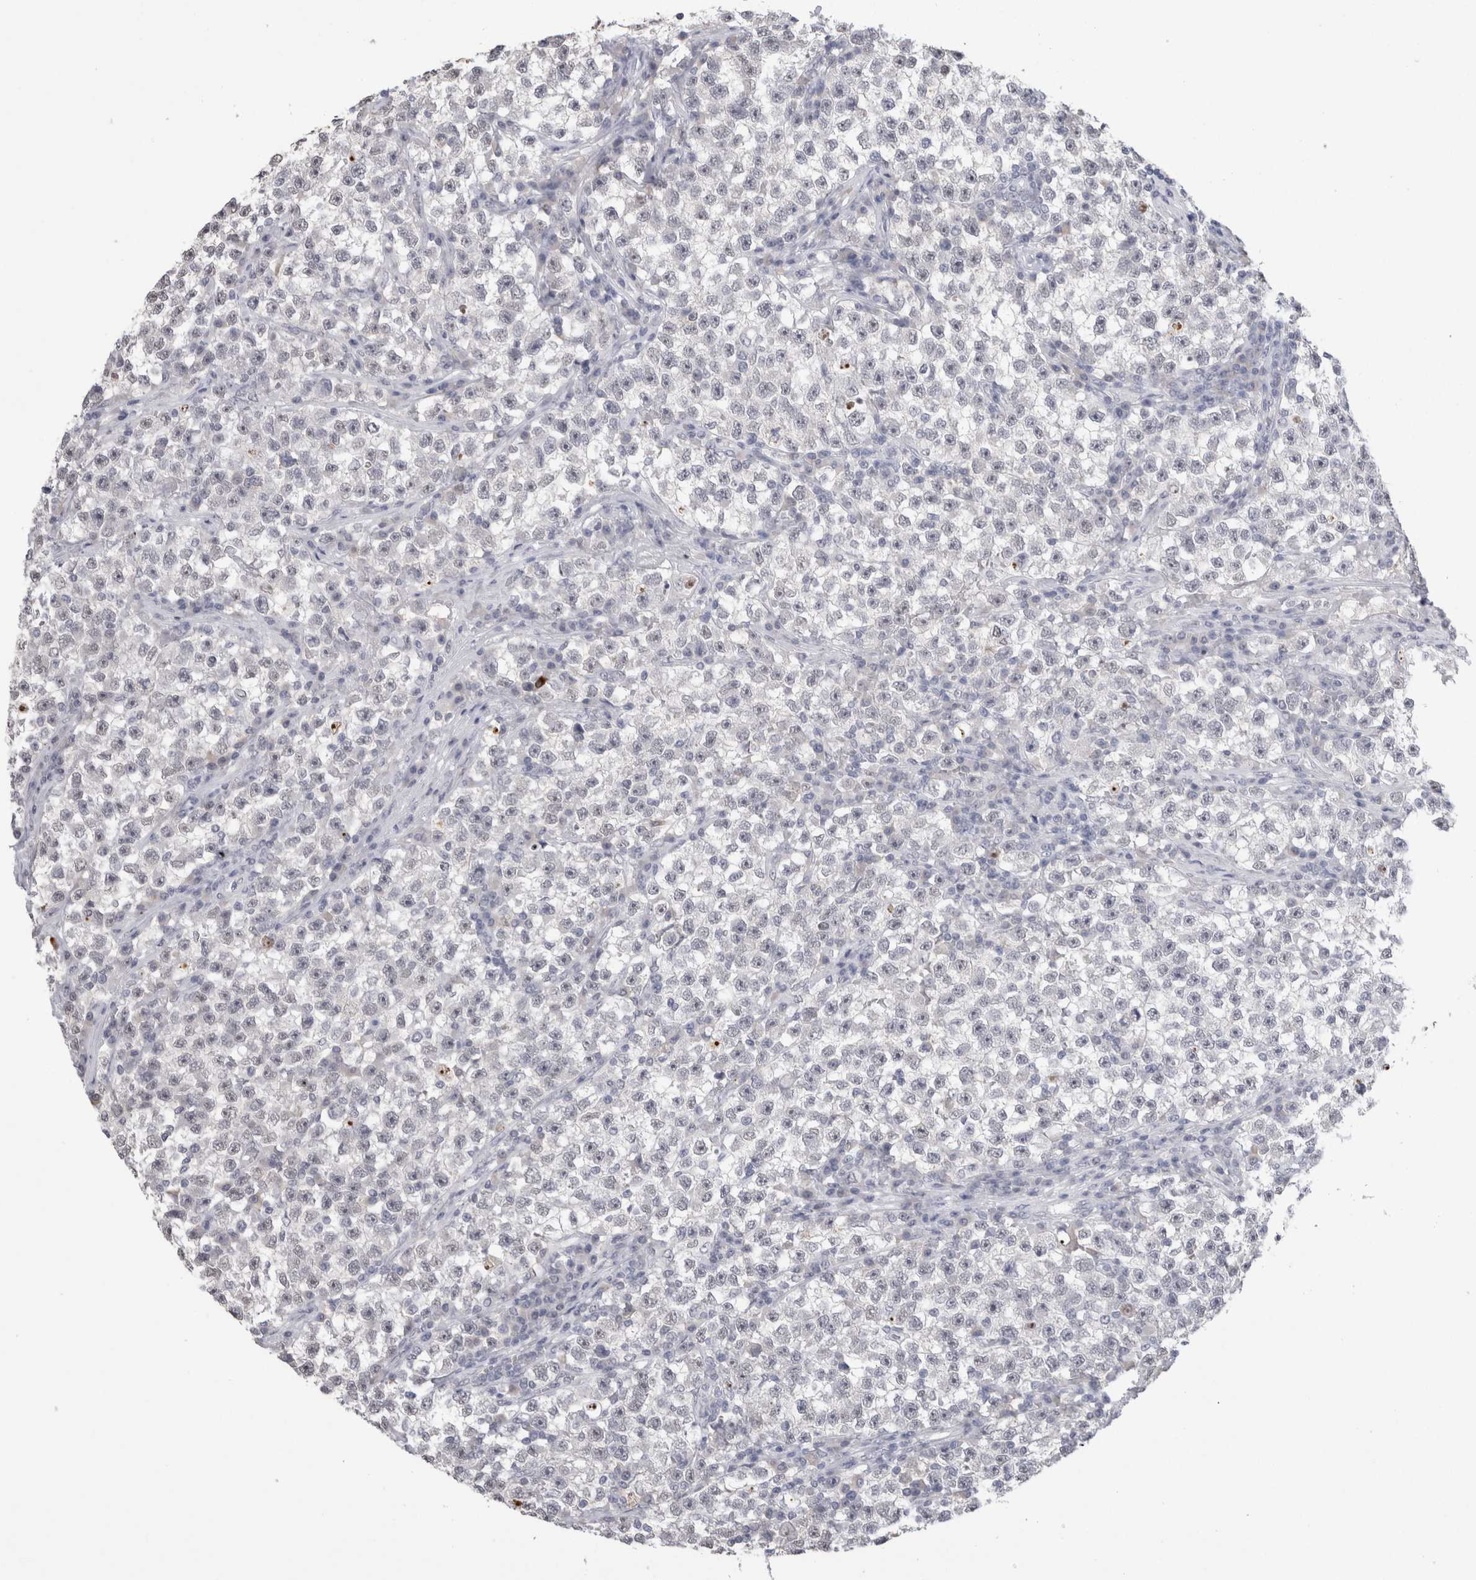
{"staining": {"intensity": "negative", "quantity": "none", "location": "none"}, "tissue": "testis cancer", "cell_type": "Tumor cells", "image_type": "cancer", "snomed": [{"axis": "morphology", "description": "Seminoma, NOS"}, {"axis": "topography", "description": "Testis"}], "caption": "Photomicrograph shows no significant protein staining in tumor cells of testis seminoma.", "gene": "CADM3", "patient": {"sex": "male", "age": 22}}